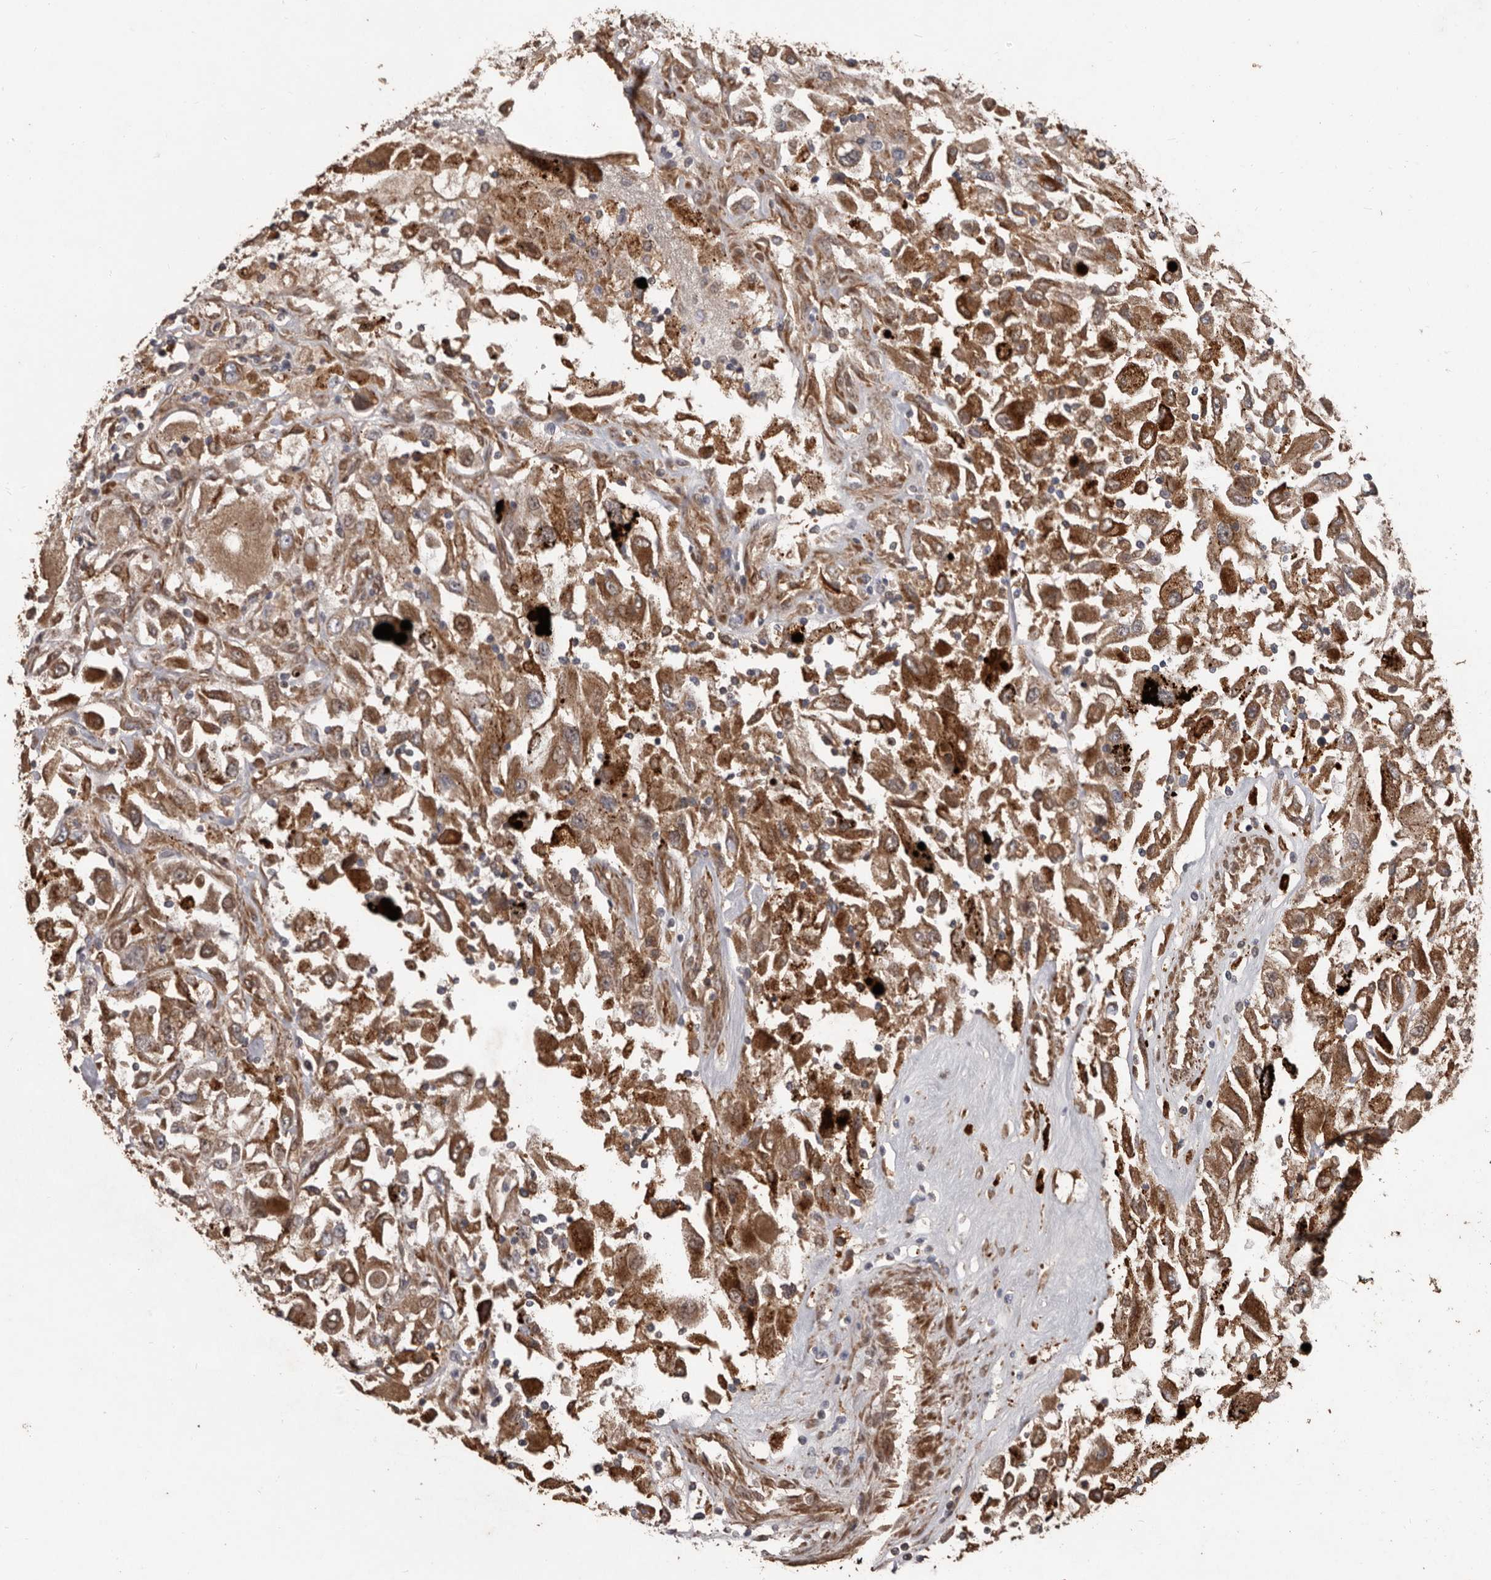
{"staining": {"intensity": "moderate", "quantity": ">75%", "location": "cytoplasmic/membranous"}, "tissue": "renal cancer", "cell_type": "Tumor cells", "image_type": "cancer", "snomed": [{"axis": "morphology", "description": "Adenocarcinoma, NOS"}, {"axis": "topography", "description": "Kidney"}], "caption": "Adenocarcinoma (renal) tissue shows moderate cytoplasmic/membranous staining in about >75% of tumor cells, visualized by immunohistochemistry.", "gene": "BRAT1", "patient": {"sex": "female", "age": 52}}